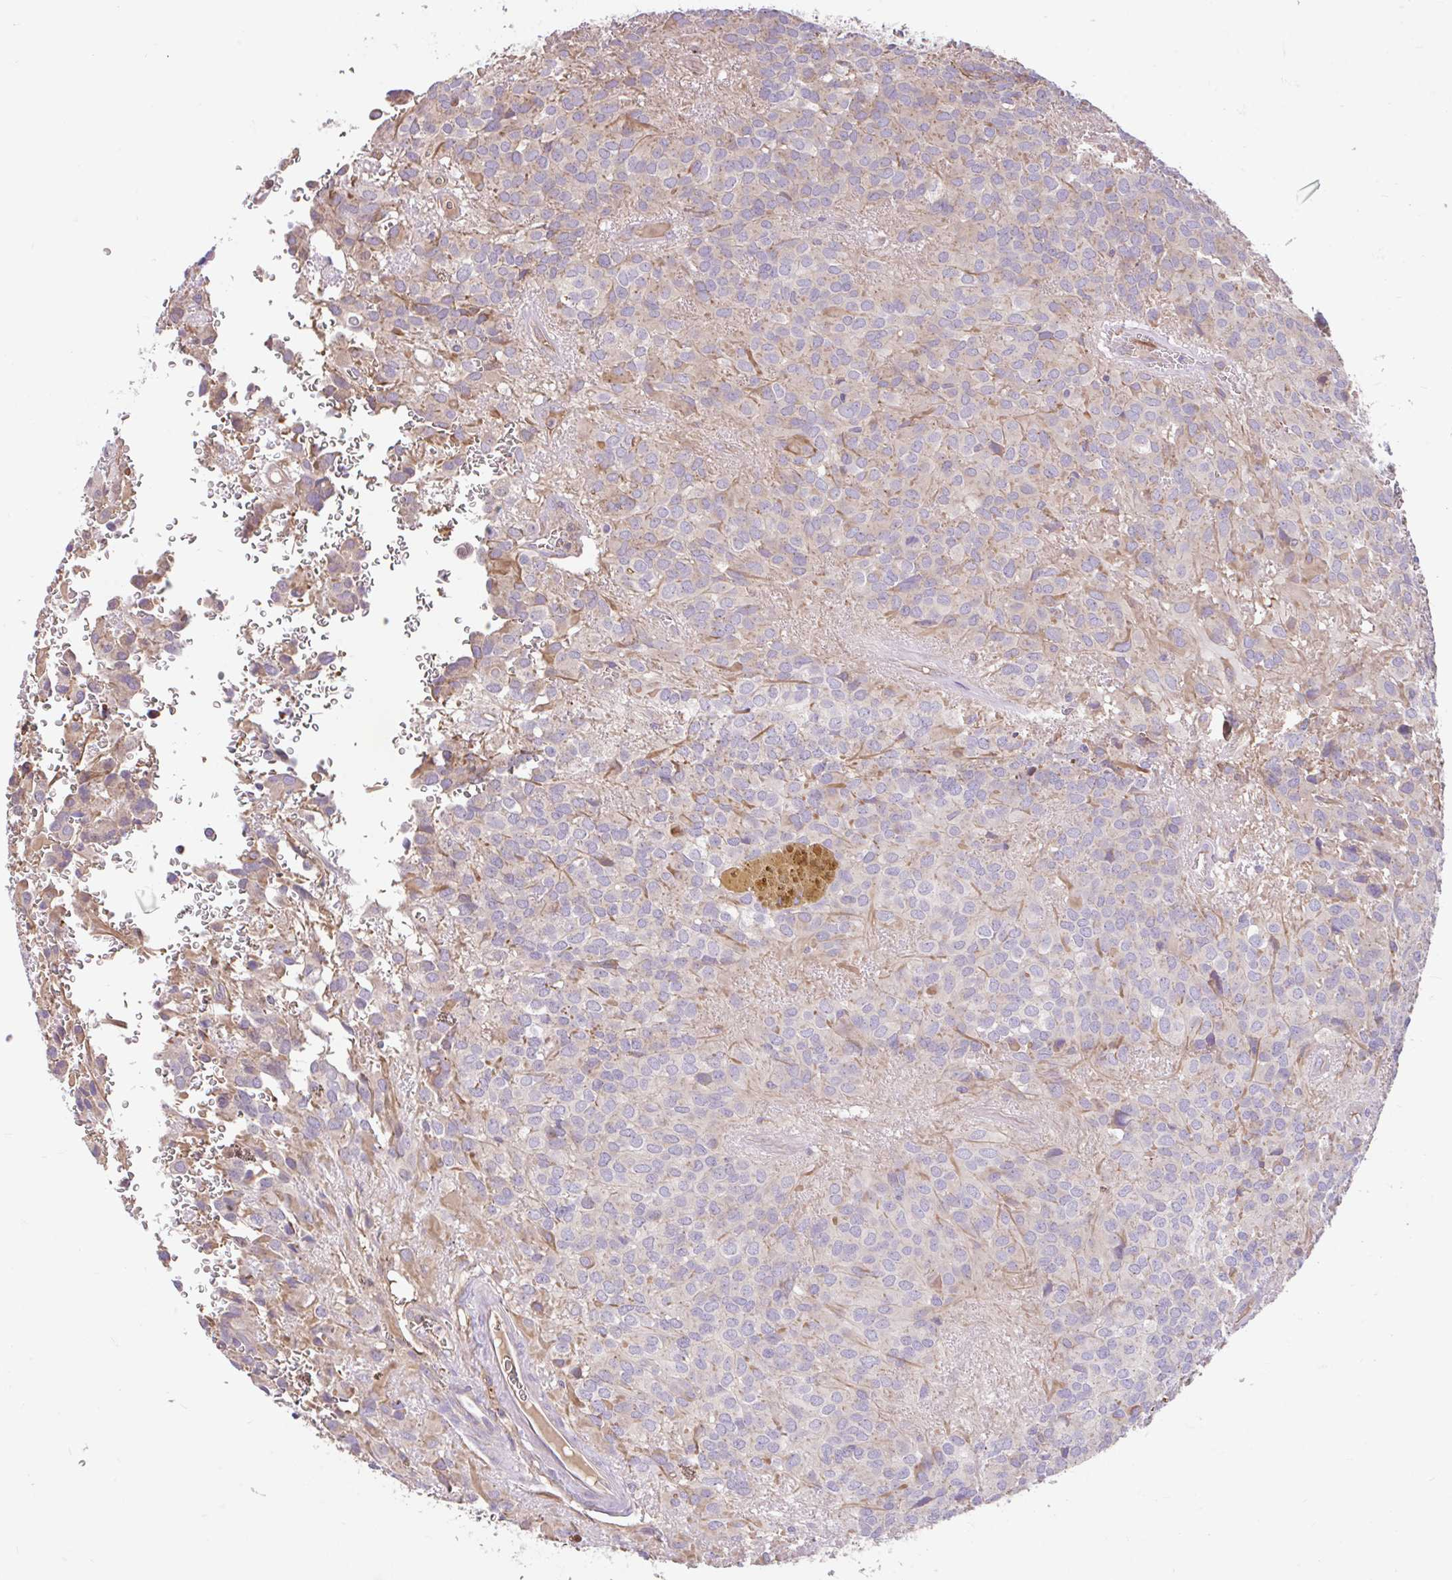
{"staining": {"intensity": "negative", "quantity": "none", "location": "none"}, "tissue": "glioma", "cell_type": "Tumor cells", "image_type": "cancer", "snomed": [{"axis": "morphology", "description": "Glioma, malignant, Low grade"}, {"axis": "topography", "description": "Brain"}], "caption": "DAB (3,3'-diaminobenzidine) immunohistochemical staining of human glioma exhibits no significant staining in tumor cells. Brightfield microscopy of IHC stained with DAB (3,3'-diaminobenzidine) (brown) and hematoxylin (blue), captured at high magnification.", "gene": "RALBP1", "patient": {"sex": "male", "age": 56}}